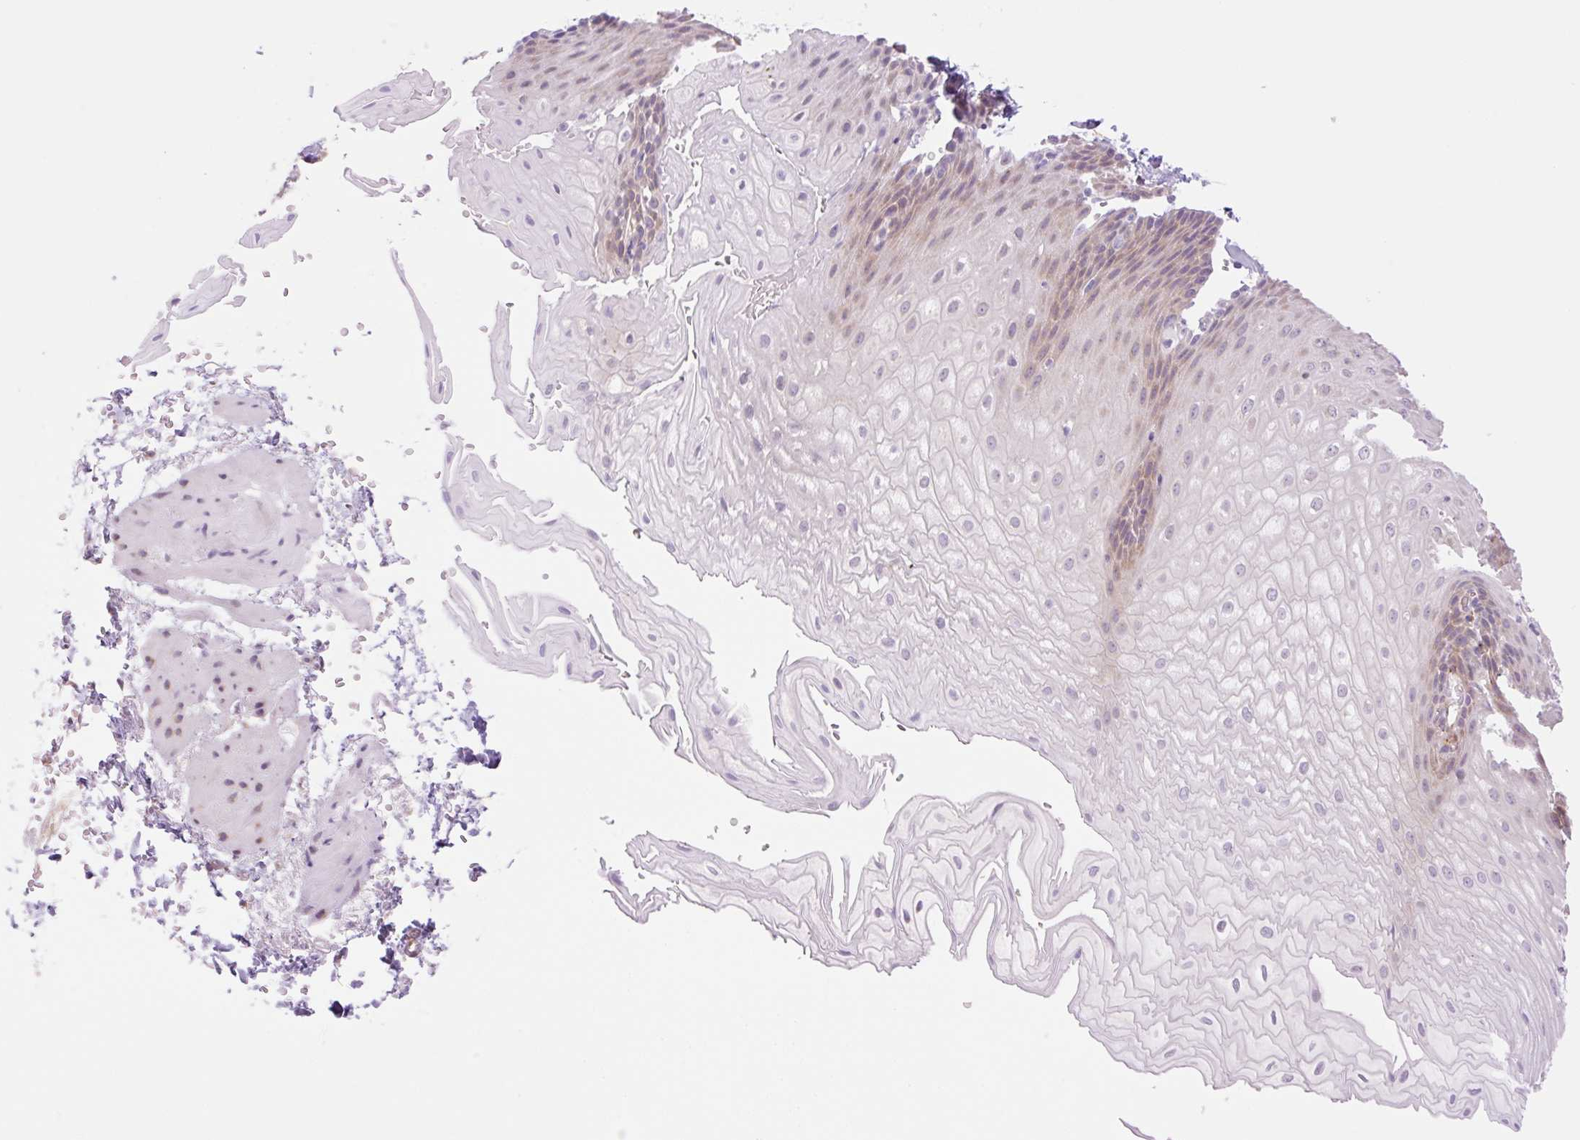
{"staining": {"intensity": "weak", "quantity": "25%-75%", "location": "cytoplasmic/membranous"}, "tissue": "esophagus", "cell_type": "Squamous epithelial cells", "image_type": "normal", "snomed": [{"axis": "morphology", "description": "Normal tissue, NOS"}, {"axis": "topography", "description": "Esophagus"}], "caption": "Protein expression by immunohistochemistry displays weak cytoplasmic/membranous staining in approximately 25%-75% of squamous epithelial cells in benign esophagus. The protein is shown in brown color, while the nuclei are stained blue.", "gene": "COL5A1", "patient": {"sex": "male", "age": 70}}